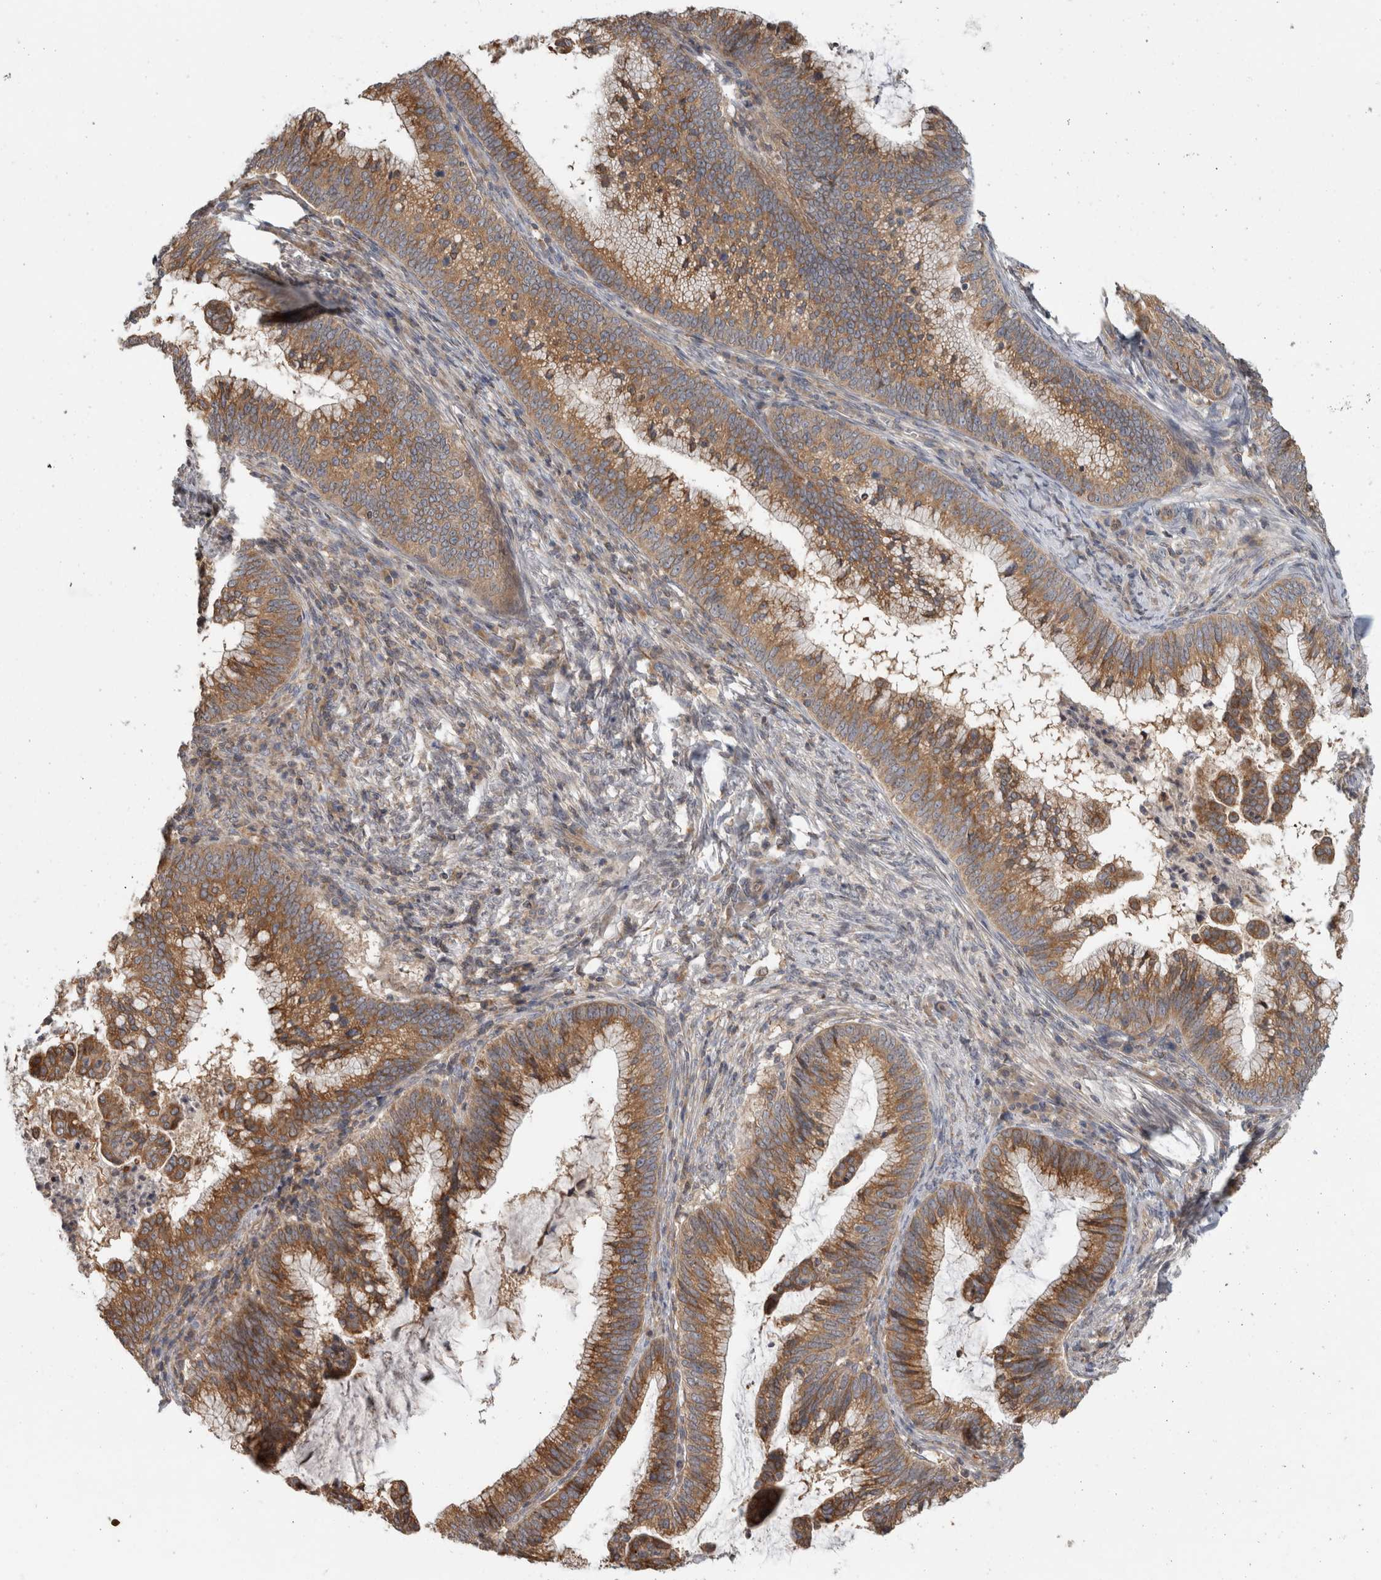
{"staining": {"intensity": "moderate", "quantity": ">75%", "location": "cytoplasmic/membranous"}, "tissue": "cervical cancer", "cell_type": "Tumor cells", "image_type": "cancer", "snomed": [{"axis": "morphology", "description": "Adenocarcinoma, NOS"}, {"axis": "topography", "description": "Cervix"}], "caption": "Human adenocarcinoma (cervical) stained with a protein marker displays moderate staining in tumor cells.", "gene": "PARP6", "patient": {"sex": "female", "age": 36}}